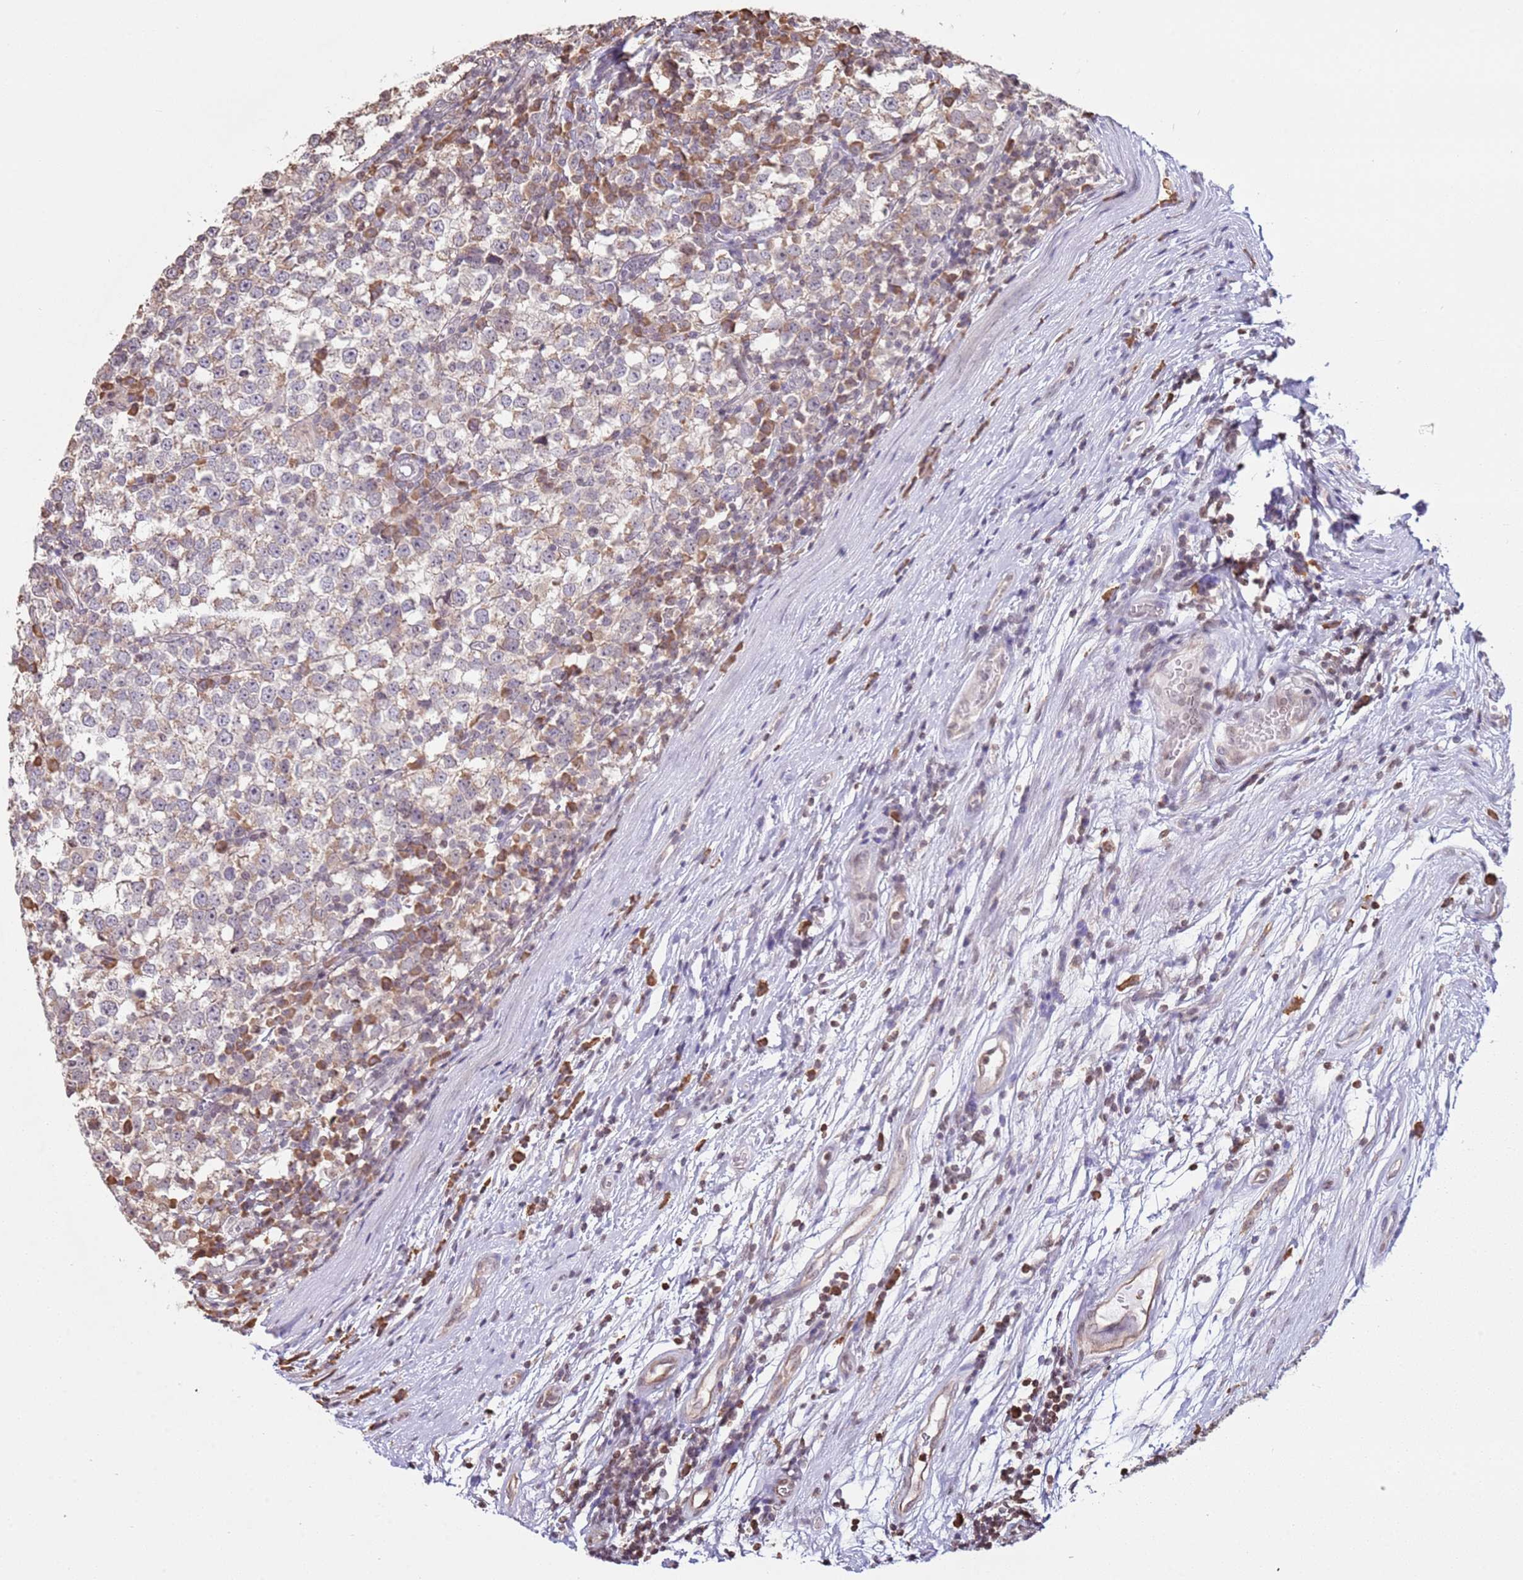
{"staining": {"intensity": "weak", "quantity": "25%-75%", "location": "cytoplasmic/membranous"}, "tissue": "testis cancer", "cell_type": "Tumor cells", "image_type": "cancer", "snomed": [{"axis": "morphology", "description": "Seminoma, NOS"}, {"axis": "topography", "description": "Testis"}], "caption": "Immunohistochemistry (IHC) (DAB) staining of human testis seminoma reveals weak cytoplasmic/membranous protein positivity in about 25%-75% of tumor cells.", "gene": "SCAF1", "patient": {"sex": "male", "age": 65}}